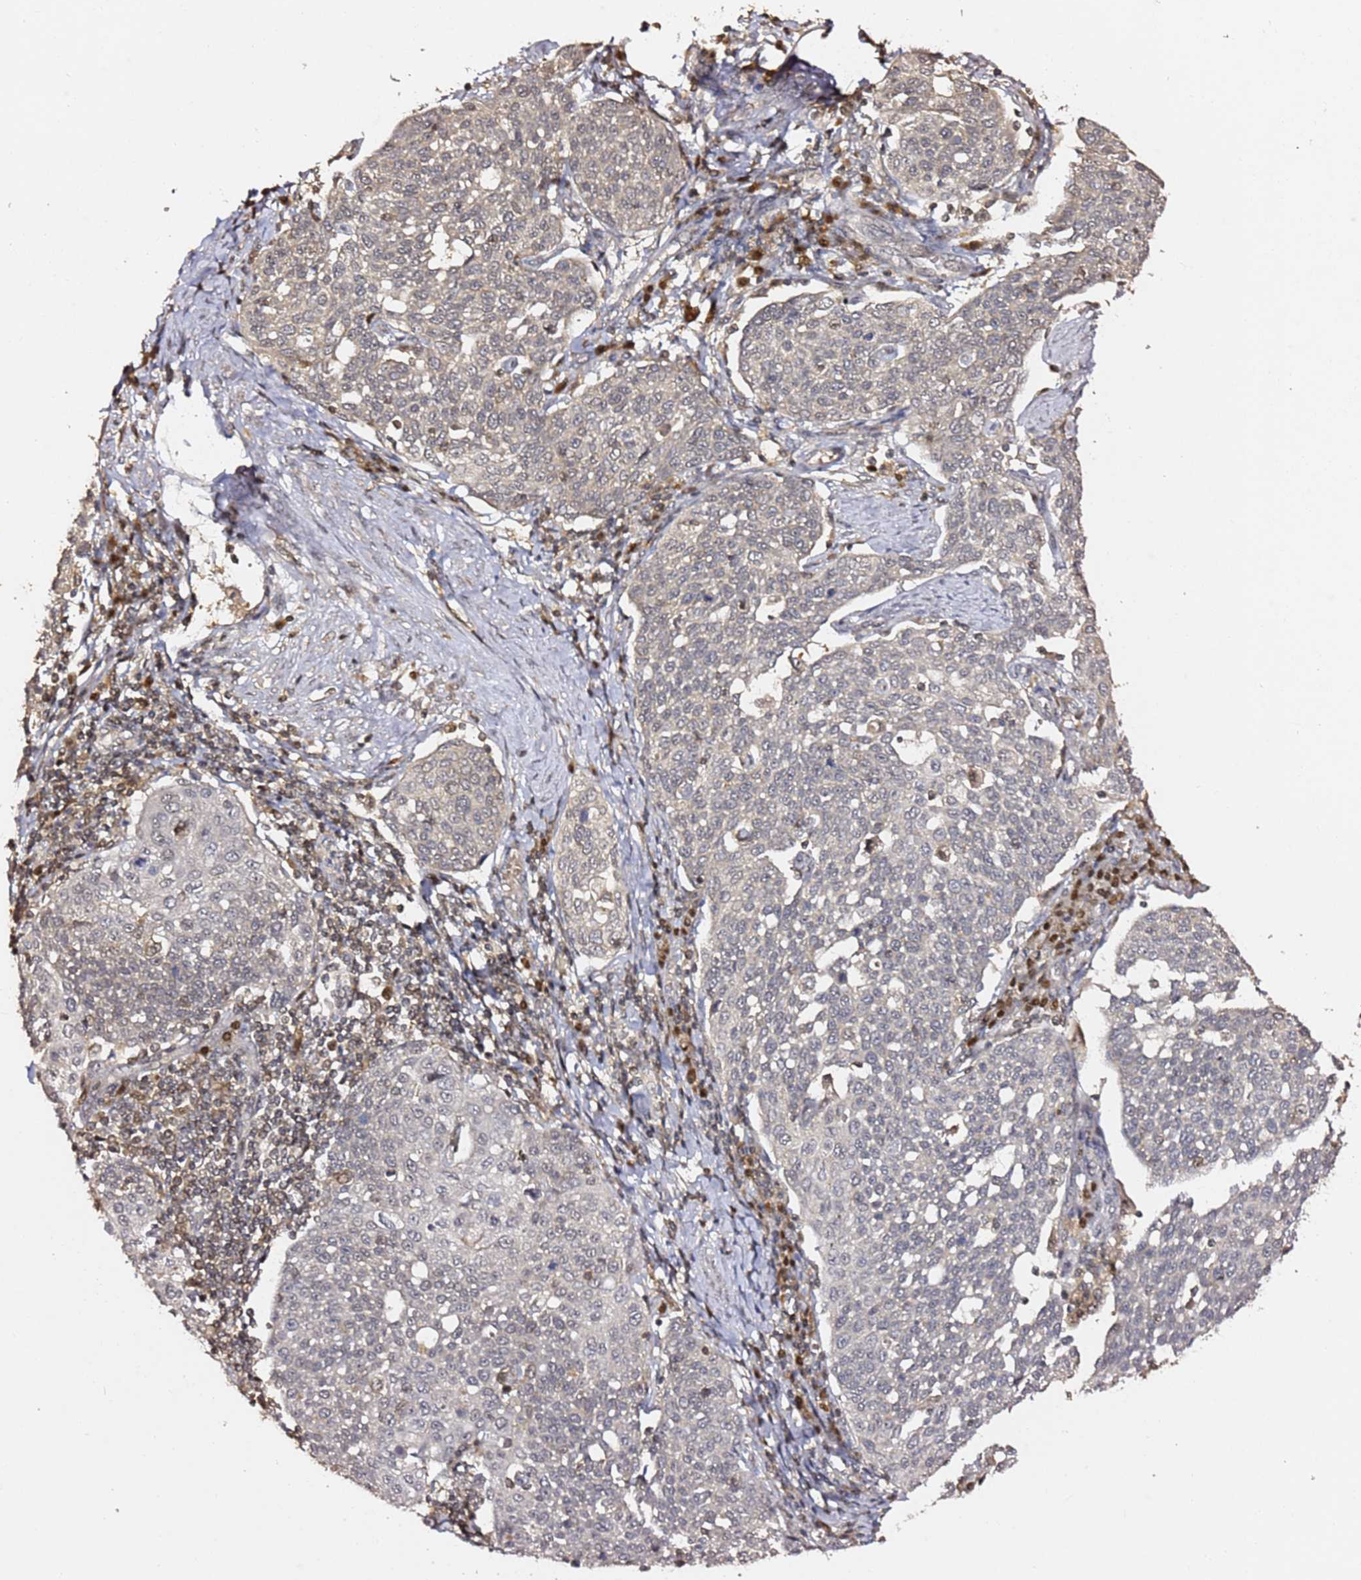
{"staining": {"intensity": "negative", "quantity": "none", "location": "none"}, "tissue": "cervical cancer", "cell_type": "Tumor cells", "image_type": "cancer", "snomed": [{"axis": "morphology", "description": "Squamous cell carcinoma, NOS"}, {"axis": "topography", "description": "Cervix"}], "caption": "IHC image of neoplastic tissue: human cervical cancer stained with DAB exhibits no significant protein staining in tumor cells.", "gene": "OR5V1", "patient": {"sex": "female", "age": 34}}